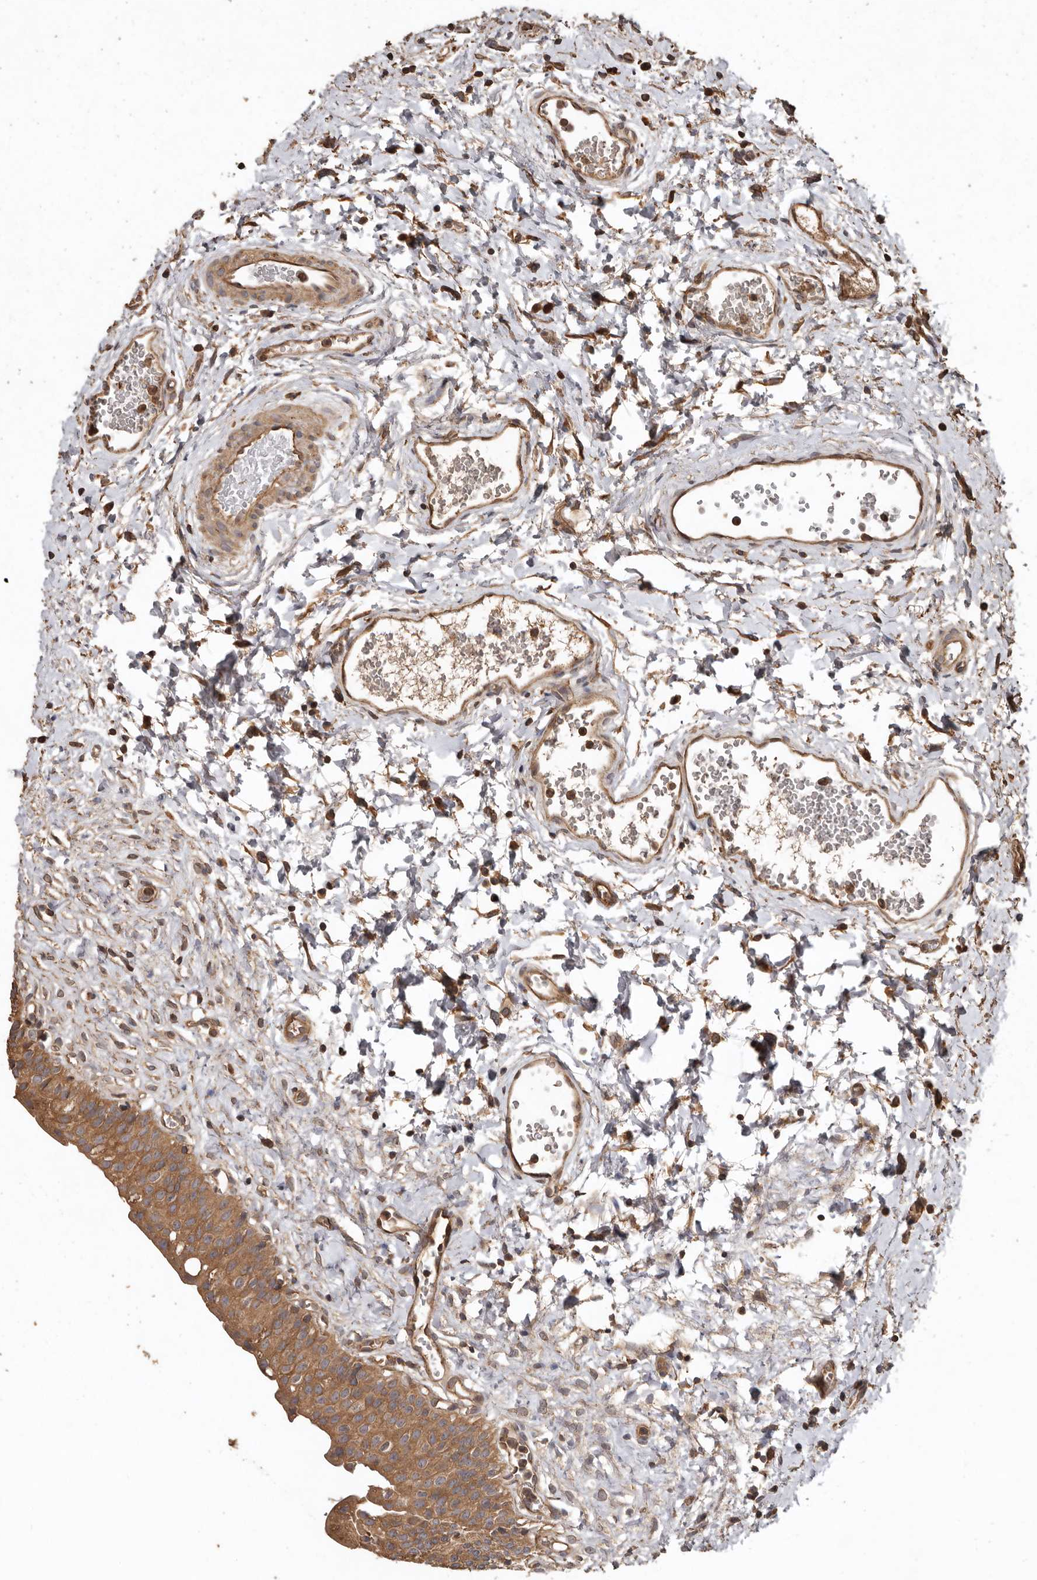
{"staining": {"intensity": "moderate", "quantity": ">75%", "location": "cytoplasmic/membranous"}, "tissue": "urinary bladder", "cell_type": "Urothelial cells", "image_type": "normal", "snomed": [{"axis": "morphology", "description": "Normal tissue, NOS"}, {"axis": "topography", "description": "Urinary bladder"}], "caption": "A brown stain labels moderate cytoplasmic/membranous expression of a protein in urothelial cells of normal urinary bladder. Nuclei are stained in blue.", "gene": "FLCN", "patient": {"sex": "male", "age": 51}}